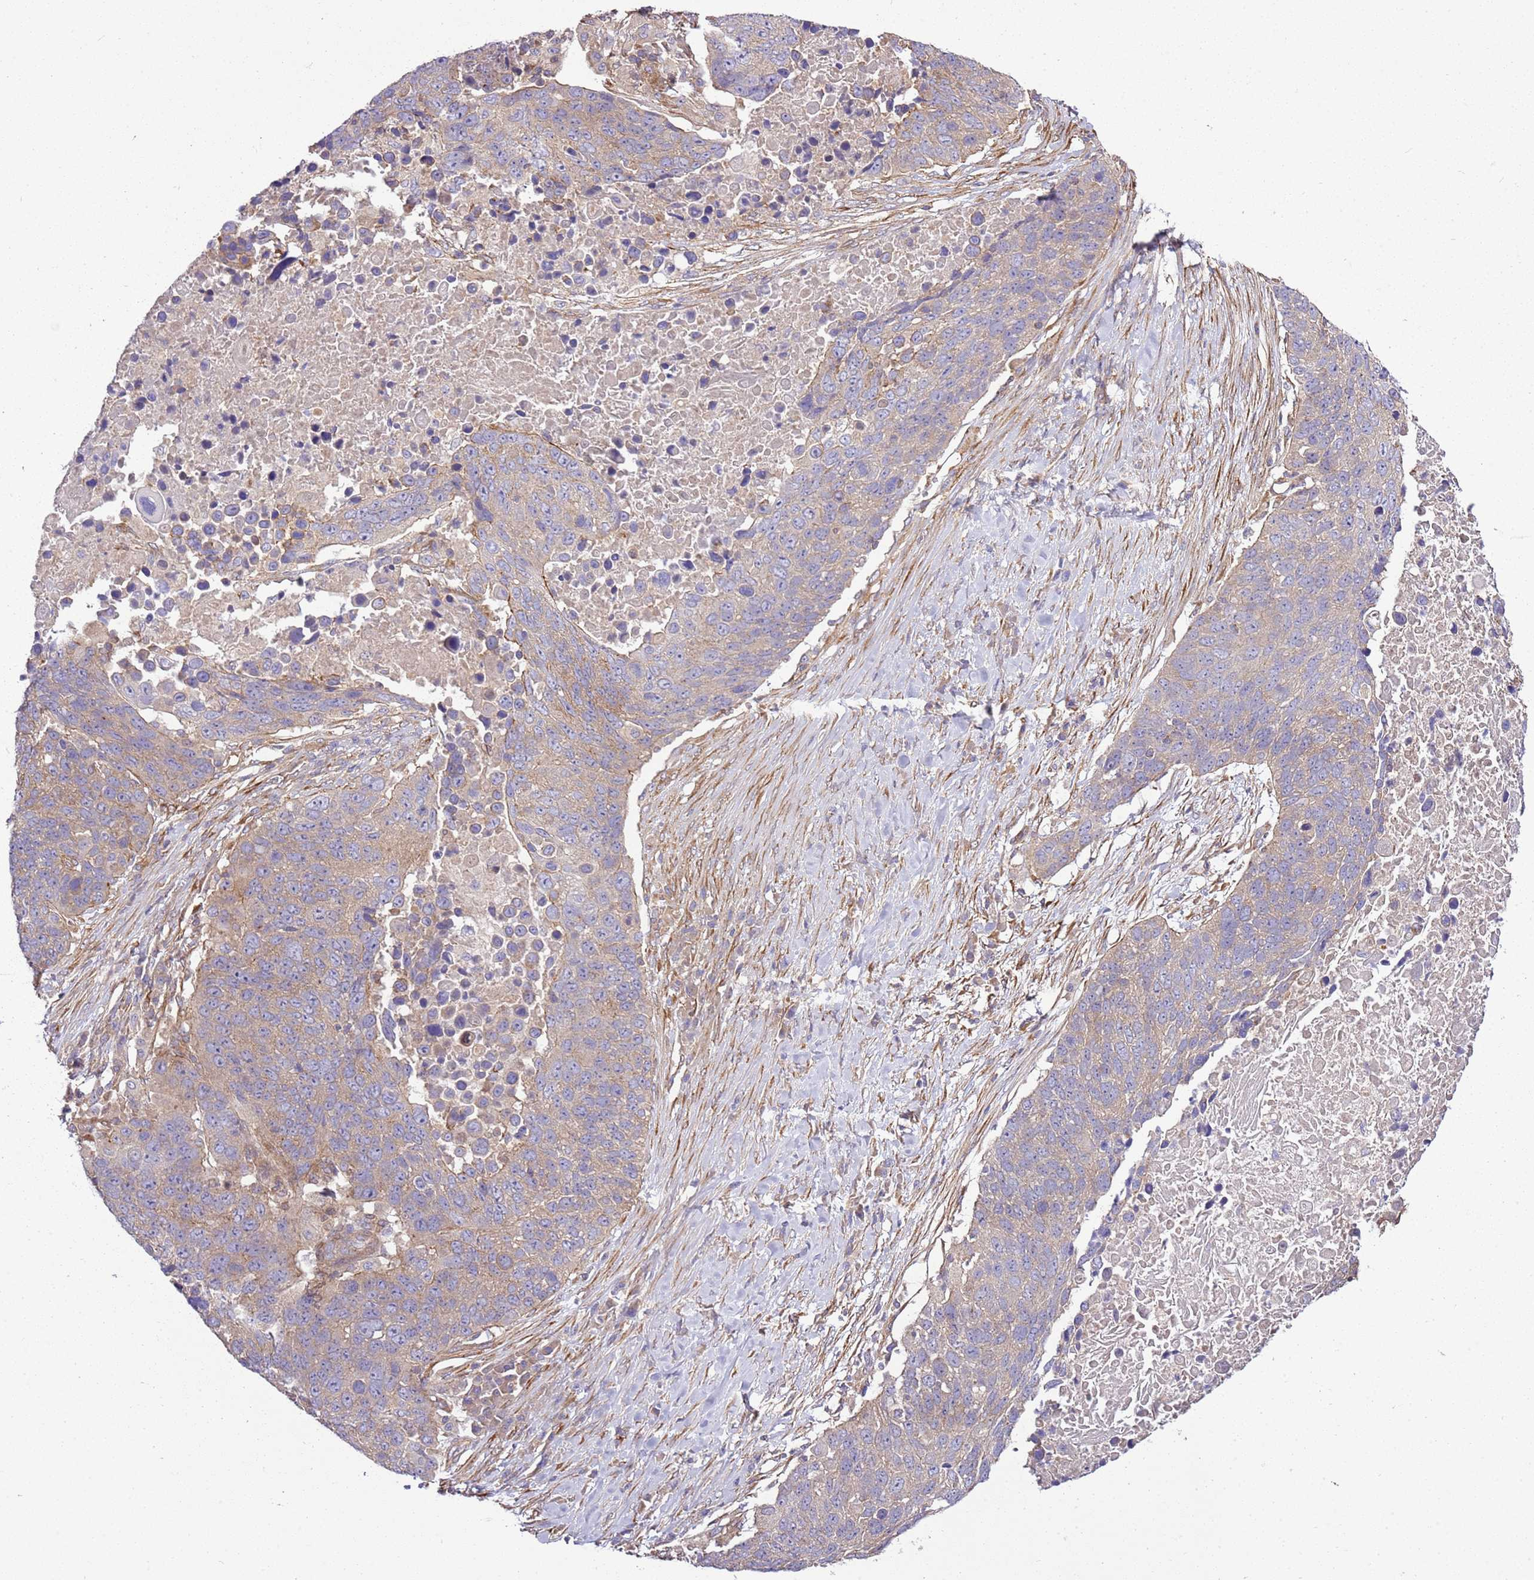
{"staining": {"intensity": "weak", "quantity": "25%-75%", "location": "cytoplasmic/membranous"}, "tissue": "lung cancer", "cell_type": "Tumor cells", "image_type": "cancer", "snomed": [{"axis": "morphology", "description": "Normal tissue, NOS"}, {"axis": "morphology", "description": "Squamous cell carcinoma, NOS"}, {"axis": "topography", "description": "Lymph node"}, {"axis": "topography", "description": "Lung"}], "caption": "Approximately 25%-75% of tumor cells in human lung squamous cell carcinoma exhibit weak cytoplasmic/membranous protein positivity as visualized by brown immunohistochemical staining.", "gene": "GNL1", "patient": {"sex": "male", "age": 66}}